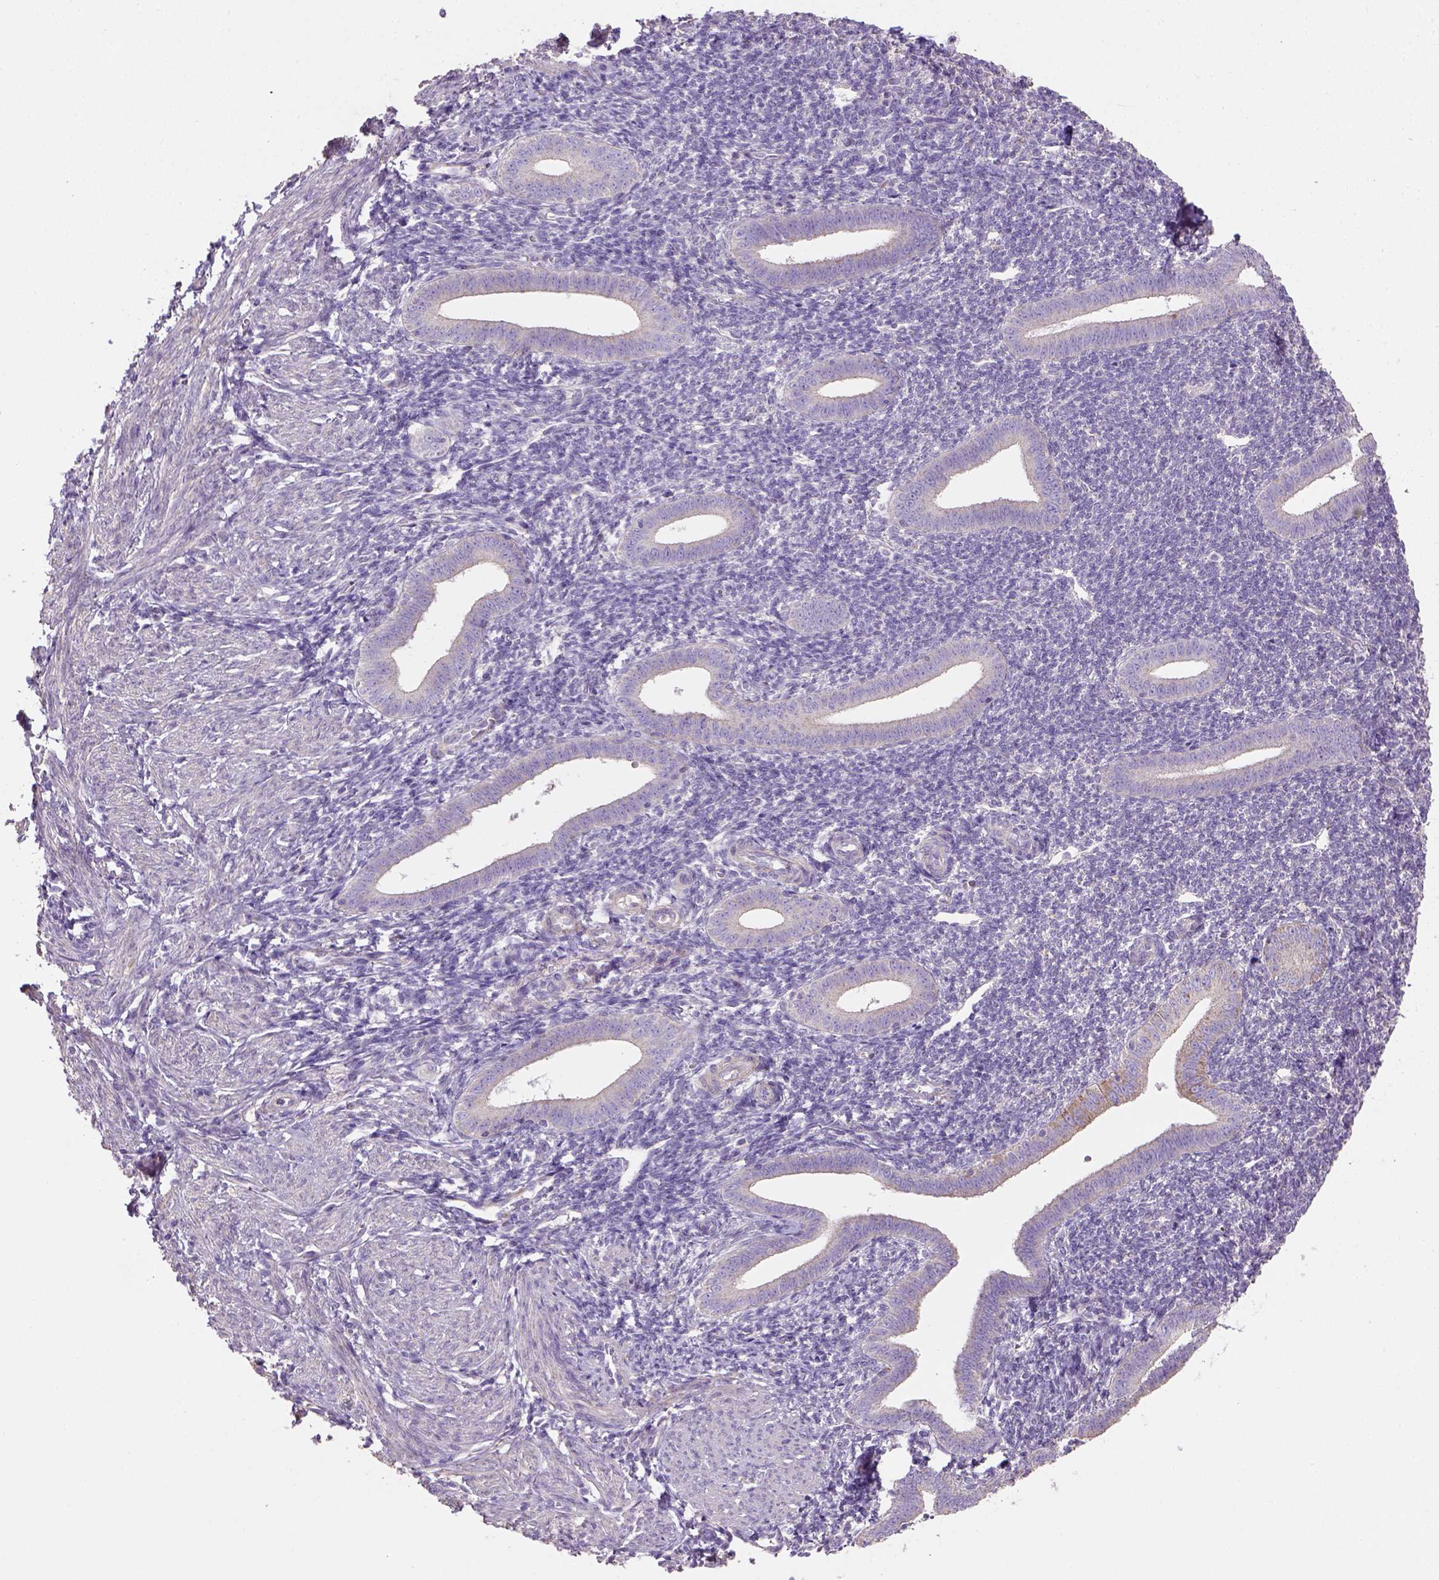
{"staining": {"intensity": "negative", "quantity": "none", "location": "none"}, "tissue": "endometrium", "cell_type": "Cells in endometrial stroma", "image_type": "normal", "snomed": [{"axis": "morphology", "description": "Normal tissue, NOS"}, {"axis": "topography", "description": "Endometrium"}], "caption": "High power microscopy histopathology image of an immunohistochemistry image of benign endometrium, revealing no significant staining in cells in endometrial stroma.", "gene": "HTRA1", "patient": {"sex": "female", "age": 25}}